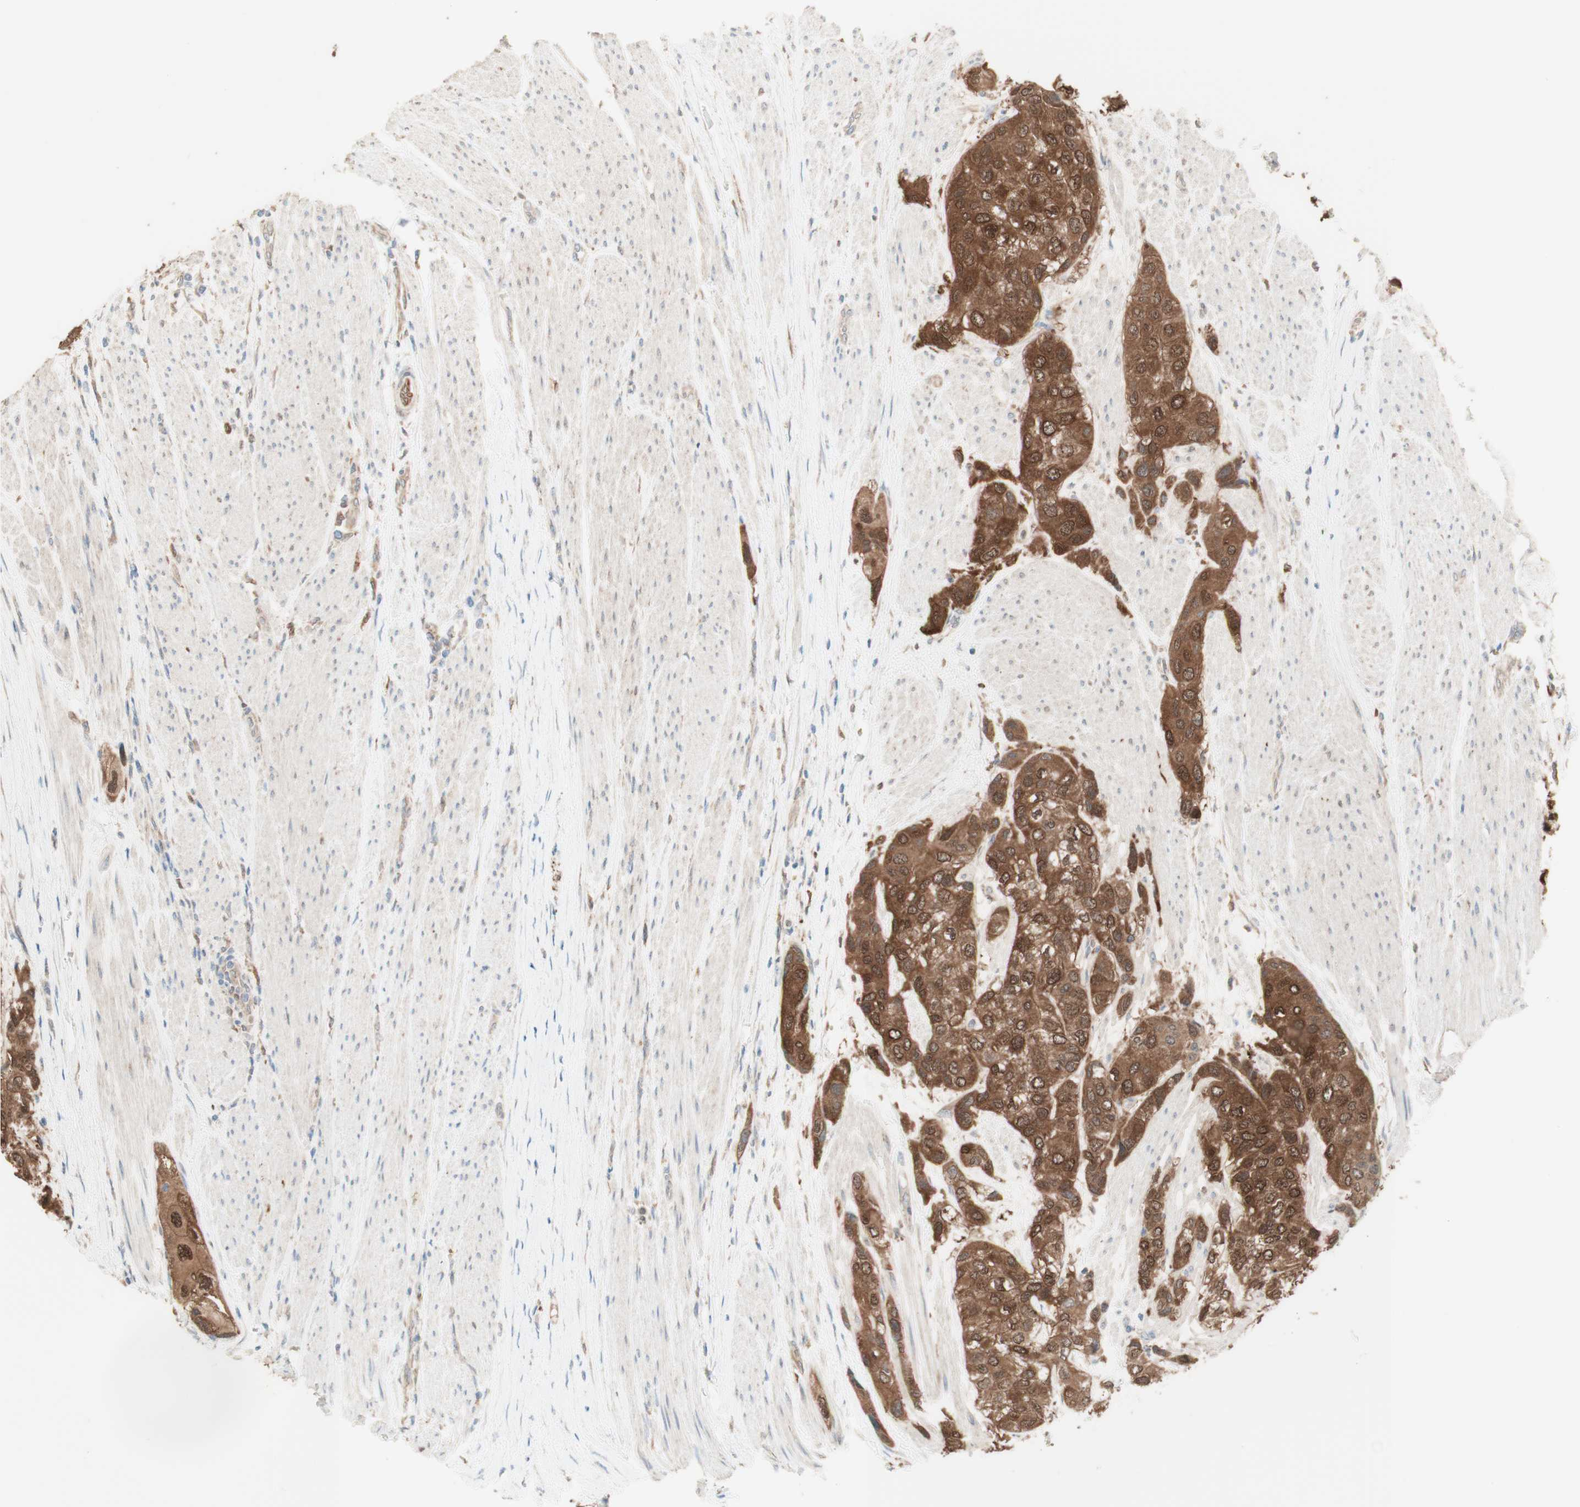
{"staining": {"intensity": "moderate", "quantity": ">75%", "location": "cytoplasmic/membranous"}, "tissue": "urothelial cancer", "cell_type": "Tumor cells", "image_type": "cancer", "snomed": [{"axis": "morphology", "description": "Urothelial carcinoma, High grade"}, {"axis": "topography", "description": "Urinary bladder"}], "caption": "Urothelial cancer tissue demonstrates moderate cytoplasmic/membranous positivity in about >75% of tumor cells", "gene": "COMT", "patient": {"sex": "female", "age": 56}}